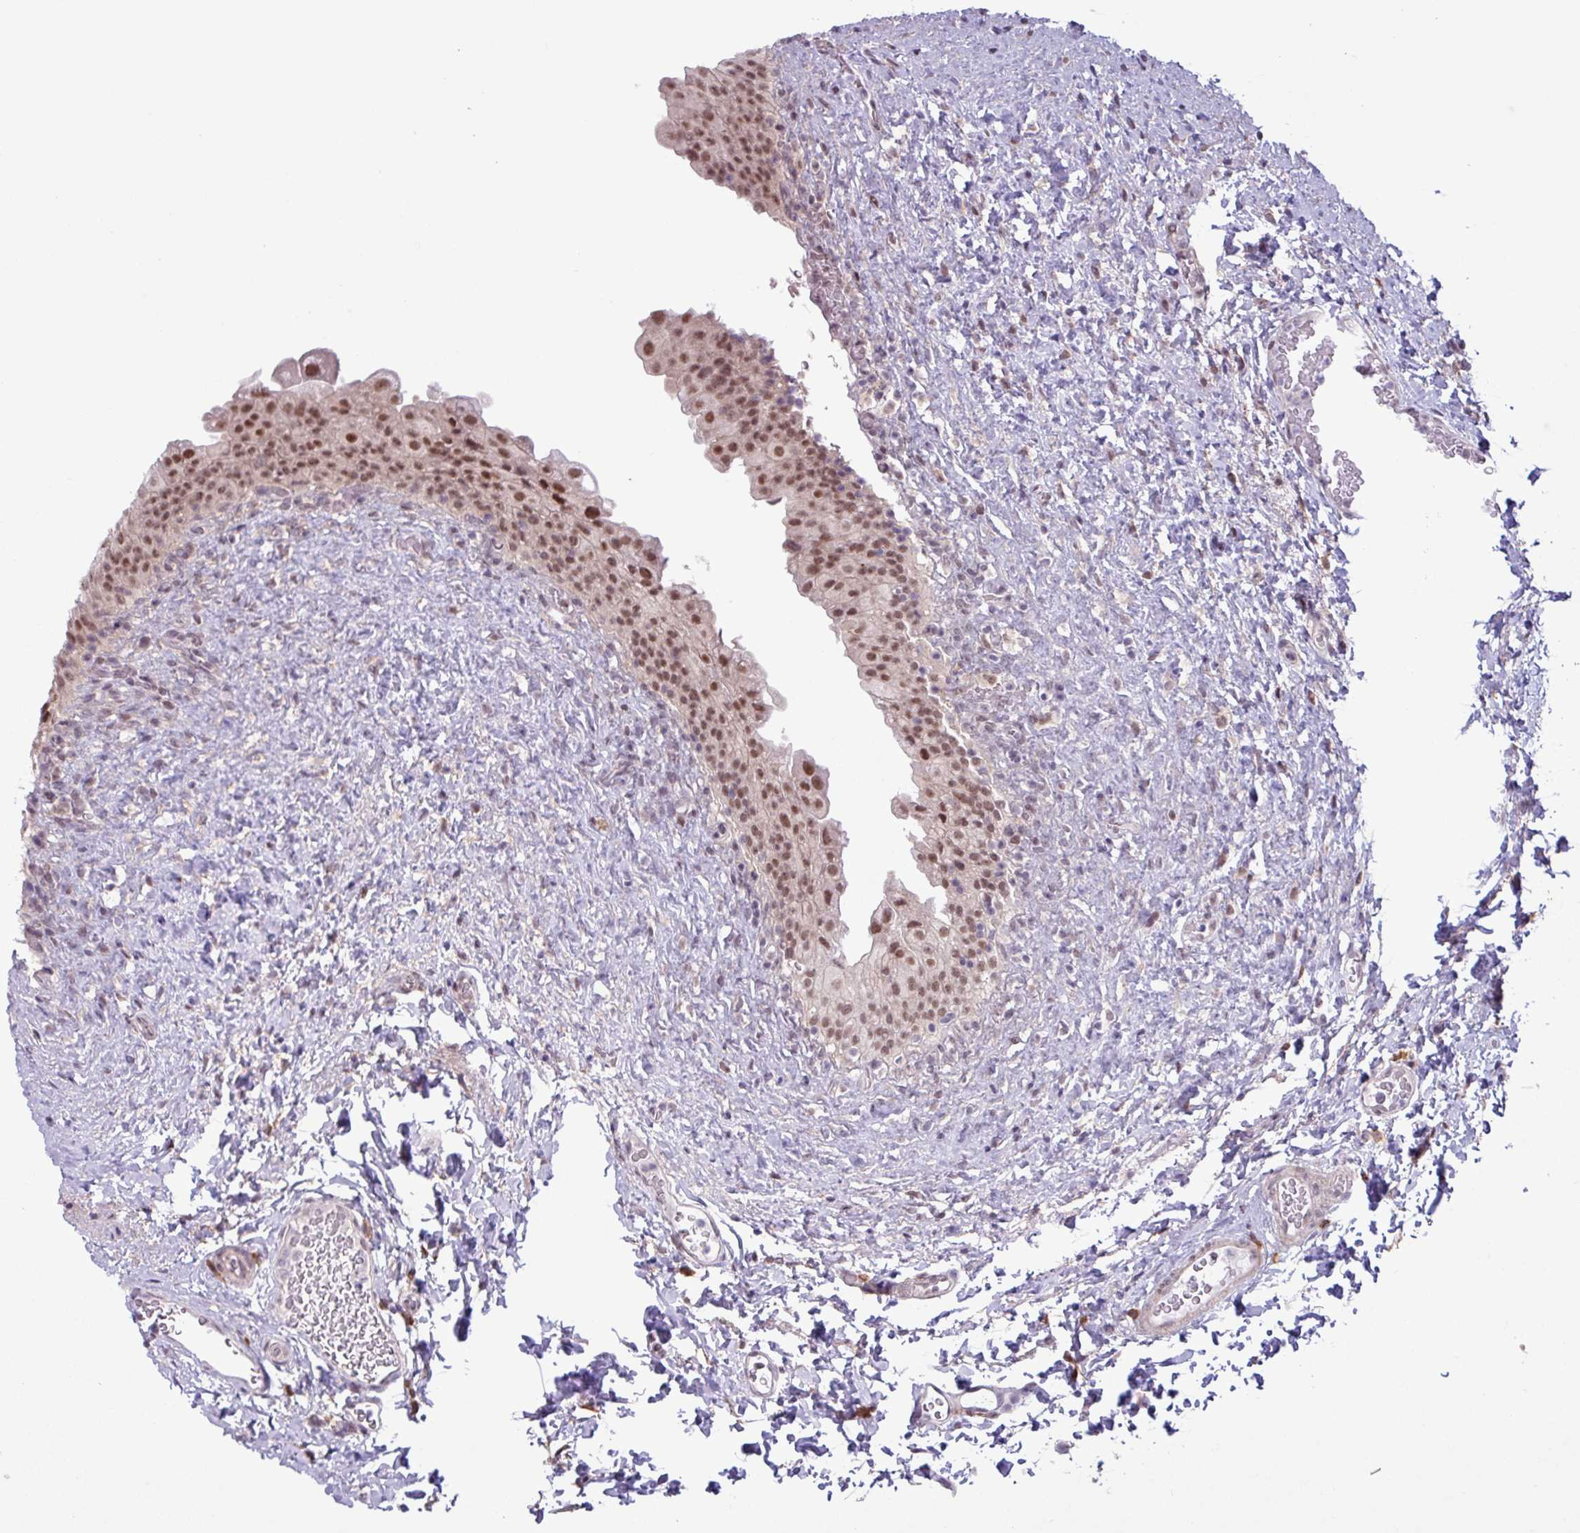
{"staining": {"intensity": "moderate", "quantity": ">75%", "location": "nuclear"}, "tissue": "urinary bladder", "cell_type": "Urothelial cells", "image_type": "normal", "snomed": [{"axis": "morphology", "description": "Normal tissue, NOS"}, {"axis": "topography", "description": "Urinary bladder"}], "caption": "Protein expression analysis of benign human urinary bladder reveals moderate nuclear expression in approximately >75% of urothelial cells. (Stains: DAB in brown, nuclei in blue, Microscopy: brightfield microscopy at high magnification).", "gene": "NOTCH2", "patient": {"sex": "female", "age": 27}}